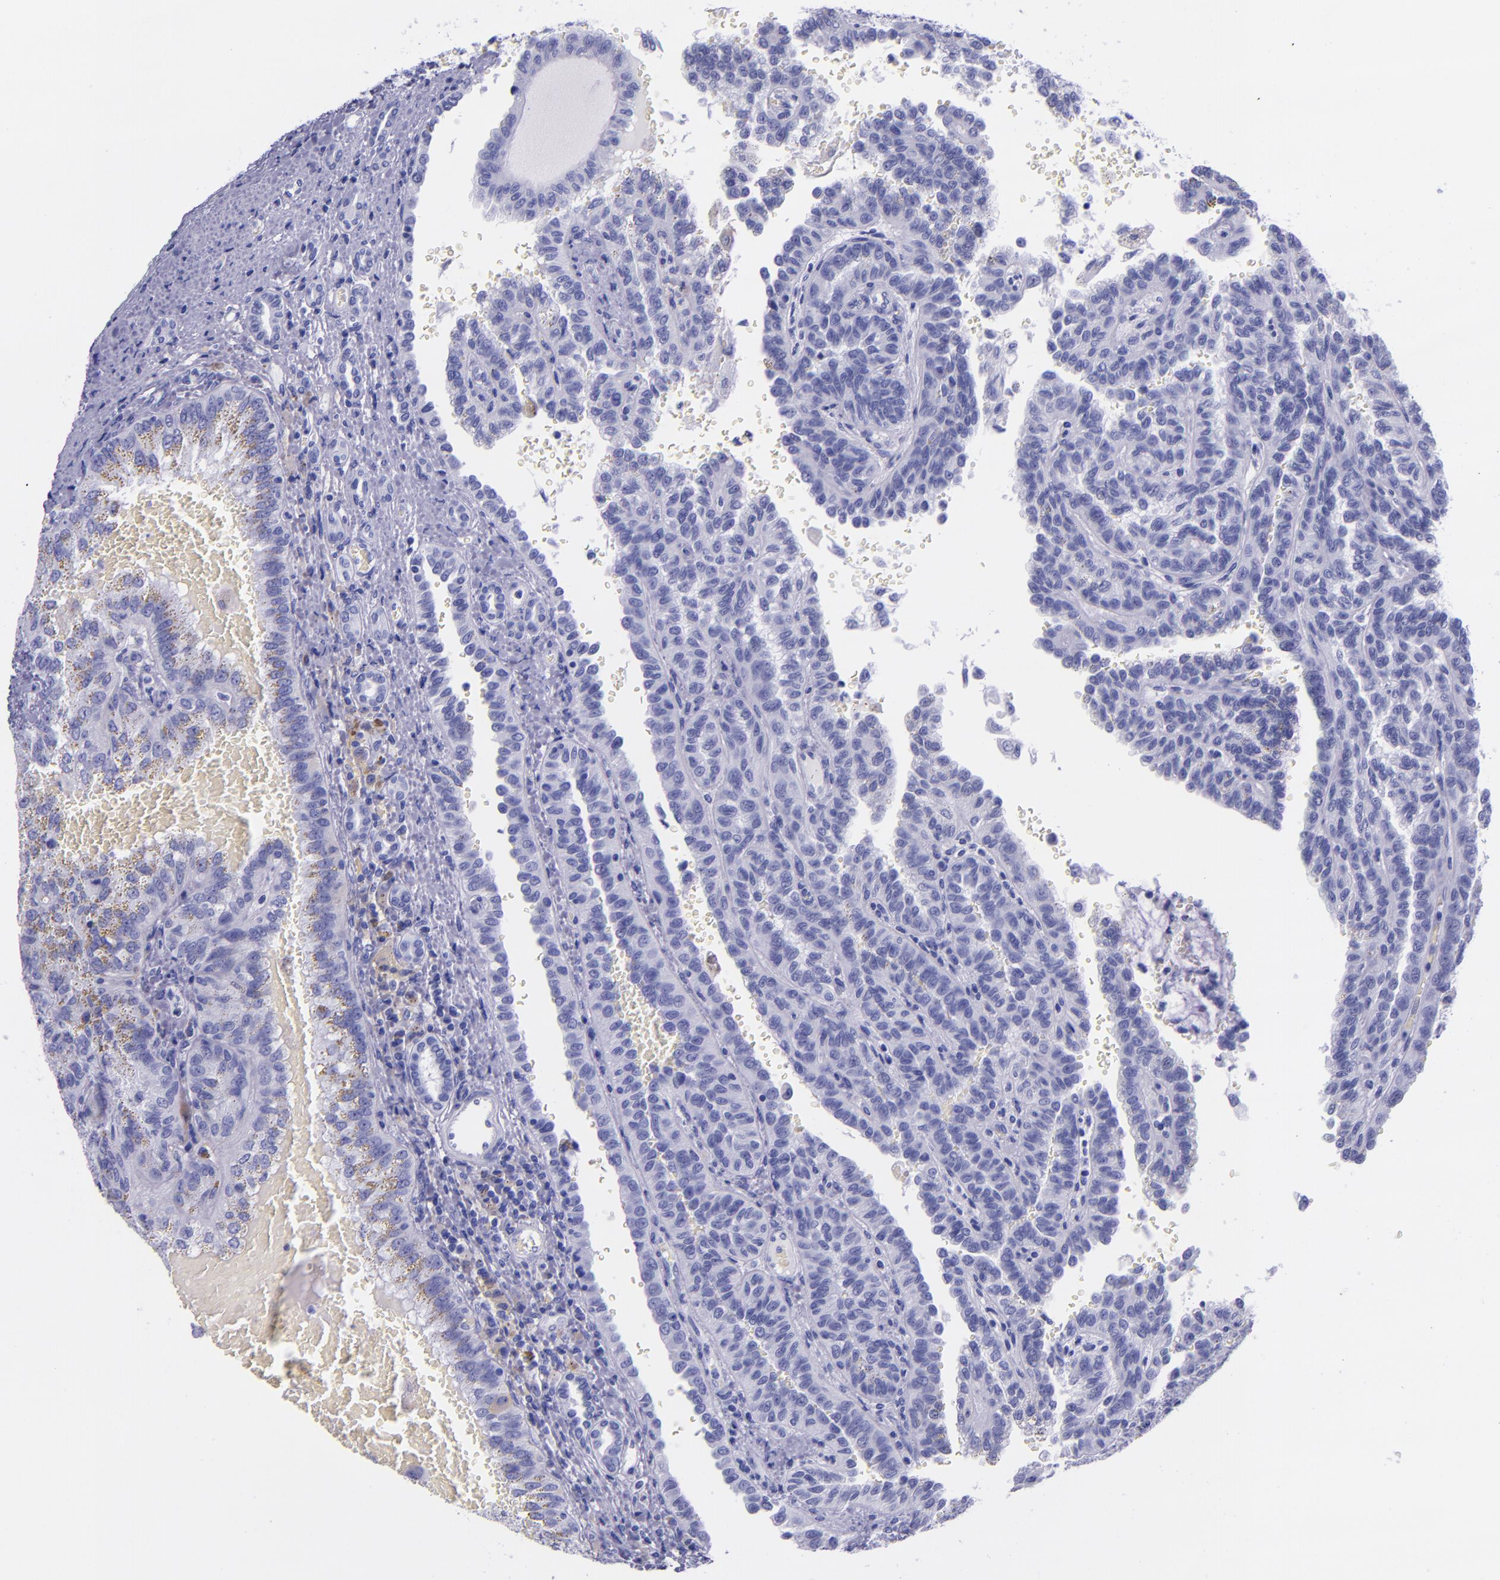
{"staining": {"intensity": "negative", "quantity": "none", "location": "none"}, "tissue": "renal cancer", "cell_type": "Tumor cells", "image_type": "cancer", "snomed": [{"axis": "morphology", "description": "Inflammation, NOS"}, {"axis": "morphology", "description": "Adenocarcinoma, NOS"}, {"axis": "topography", "description": "Kidney"}], "caption": "The photomicrograph reveals no significant staining in tumor cells of adenocarcinoma (renal).", "gene": "MBP", "patient": {"sex": "male", "age": 68}}